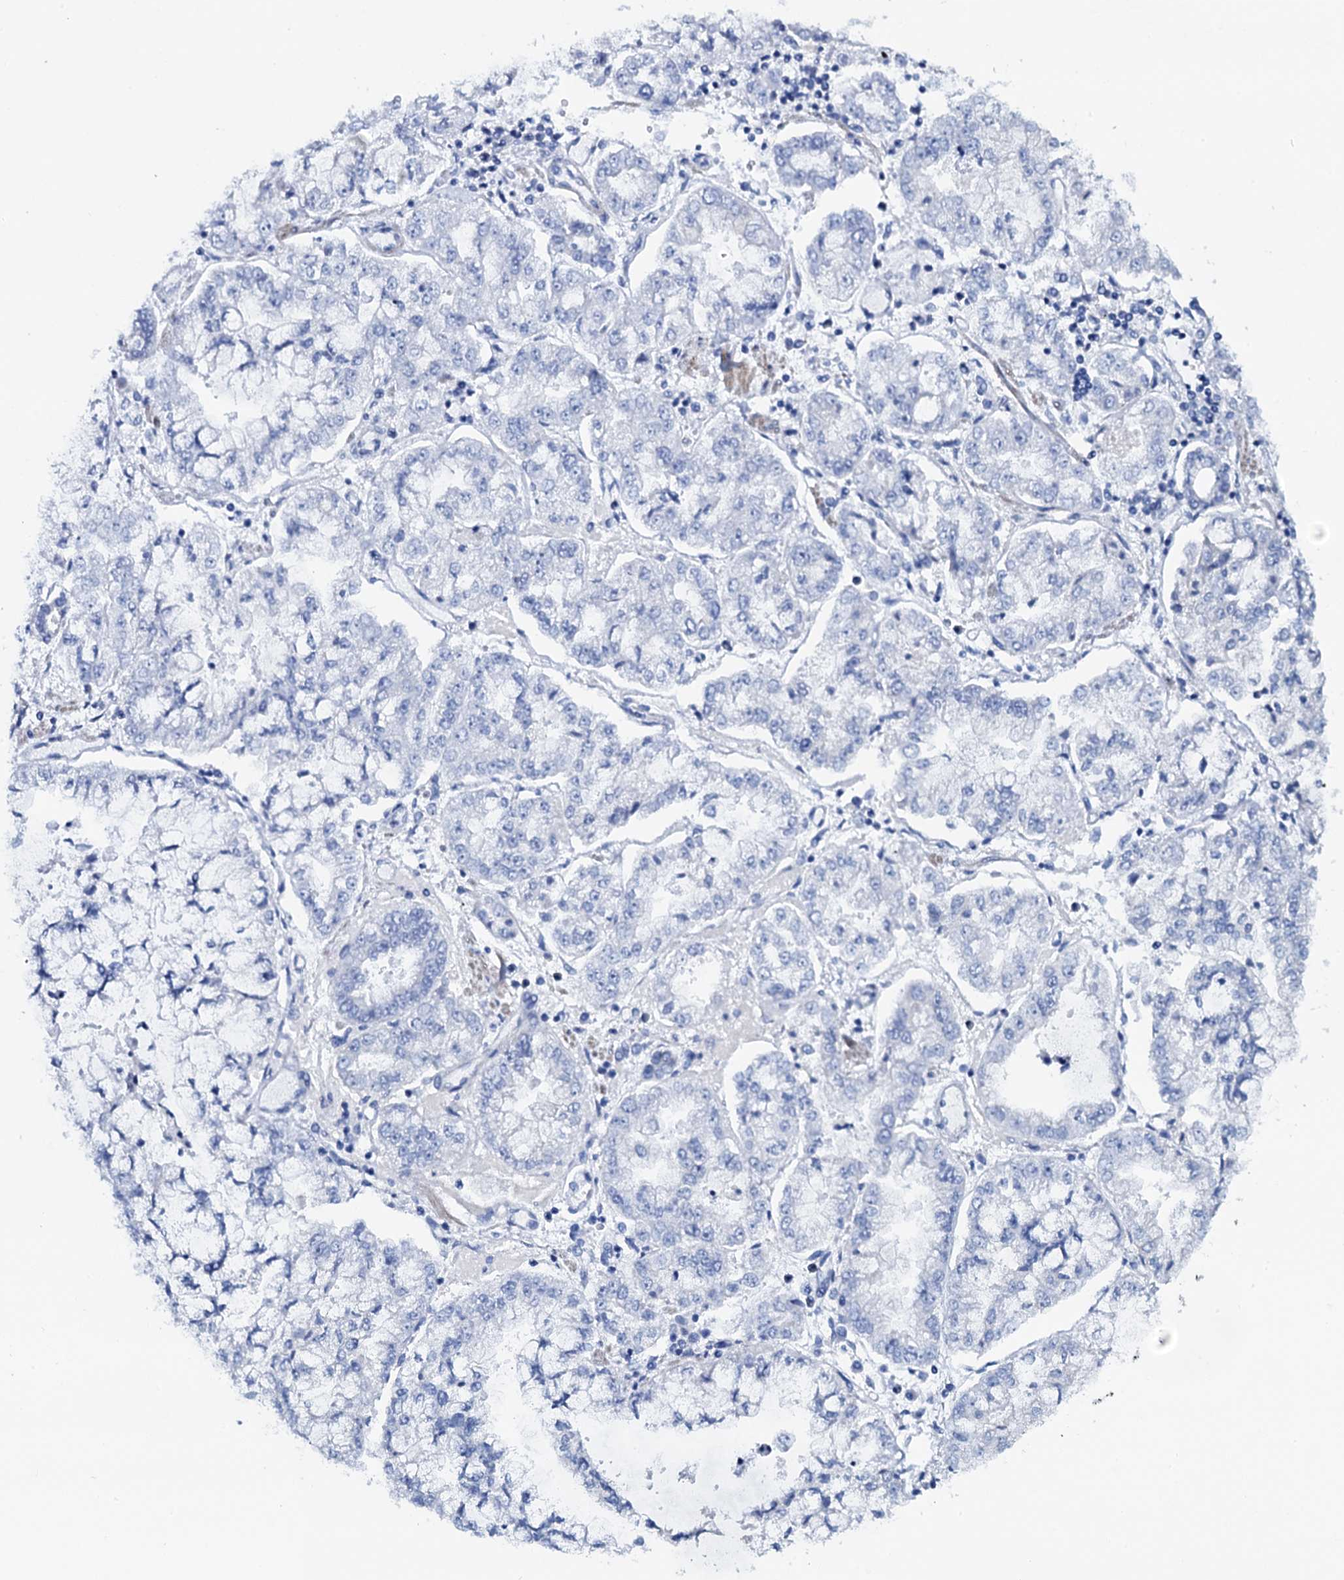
{"staining": {"intensity": "negative", "quantity": "none", "location": "none"}, "tissue": "stomach cancer", "cell_type": "Tumor cells", "image_type": "cancer", "snomed": [{"axis": "morphology", "description": "Adenocarcinoma, NOS"}, {"axis": "topography", "description": "Stomach"}], "caption": "Adenocarcinoma (stomach) stained for a protein using immunohistochemistry exhibits no positivity tumor cells.", "gene": "GYS2", "patient": {"sex": "male", "age": 76}}